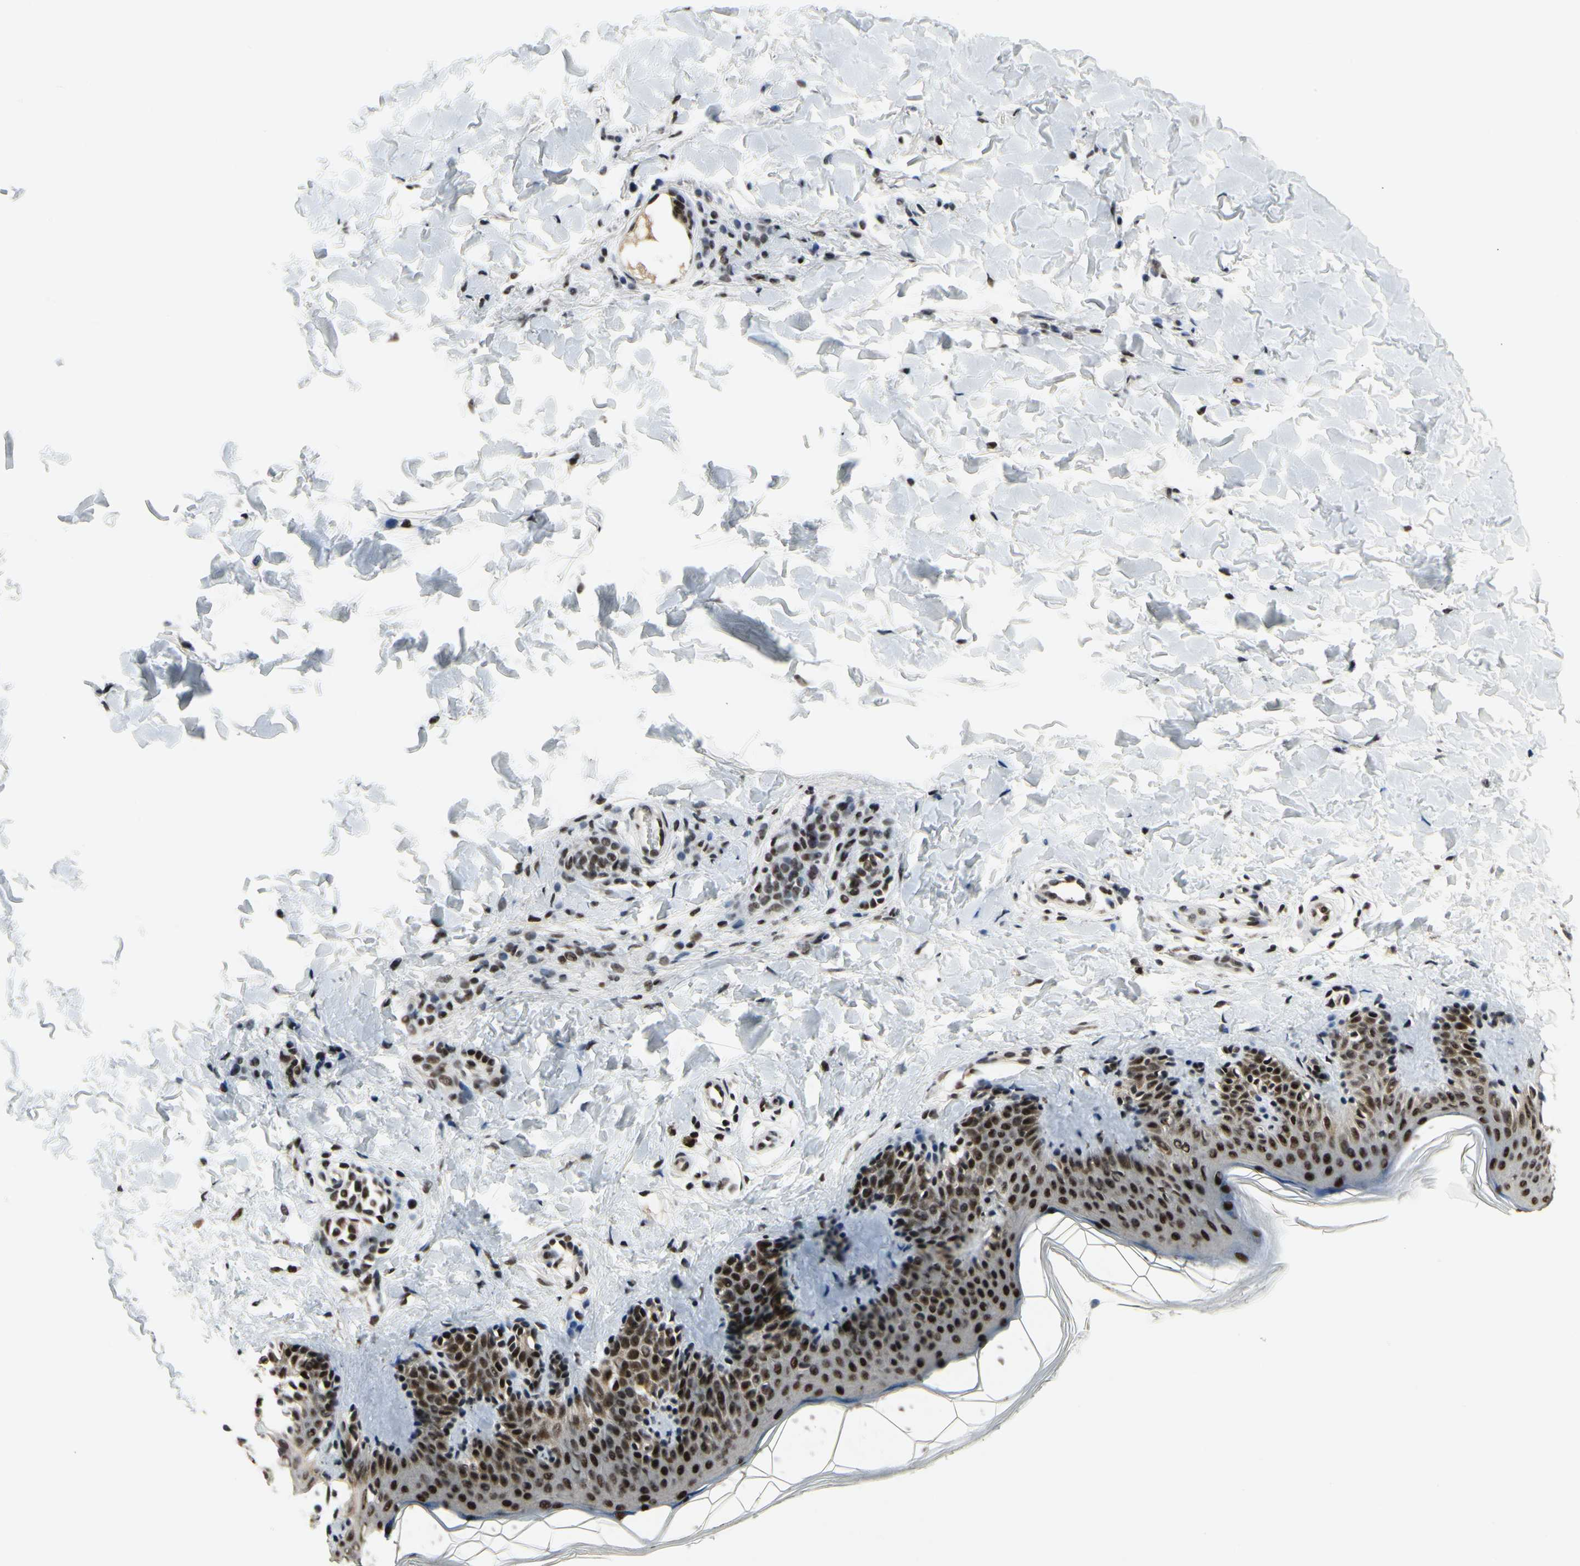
{"staining": {"intensity": "moderate", "quantity": ">75%", "location": "nuclear"}, "tissue": "skin", "cell_type": "Fibroblasts", "image_type": "normal", "snomed": [{"axis": "morphology", "description": "Normal tissue, NOS"}, {"axis": "topography", "description": "Skin"}], "caption": "IHC micrograph of normal human skin stained for a protein (brown), which displays medium levels of moderate nuclear positivity in about >75% of fibroblasts.", "gene": "SRSF11", "patient": {"sex": "male", "age": 16}}